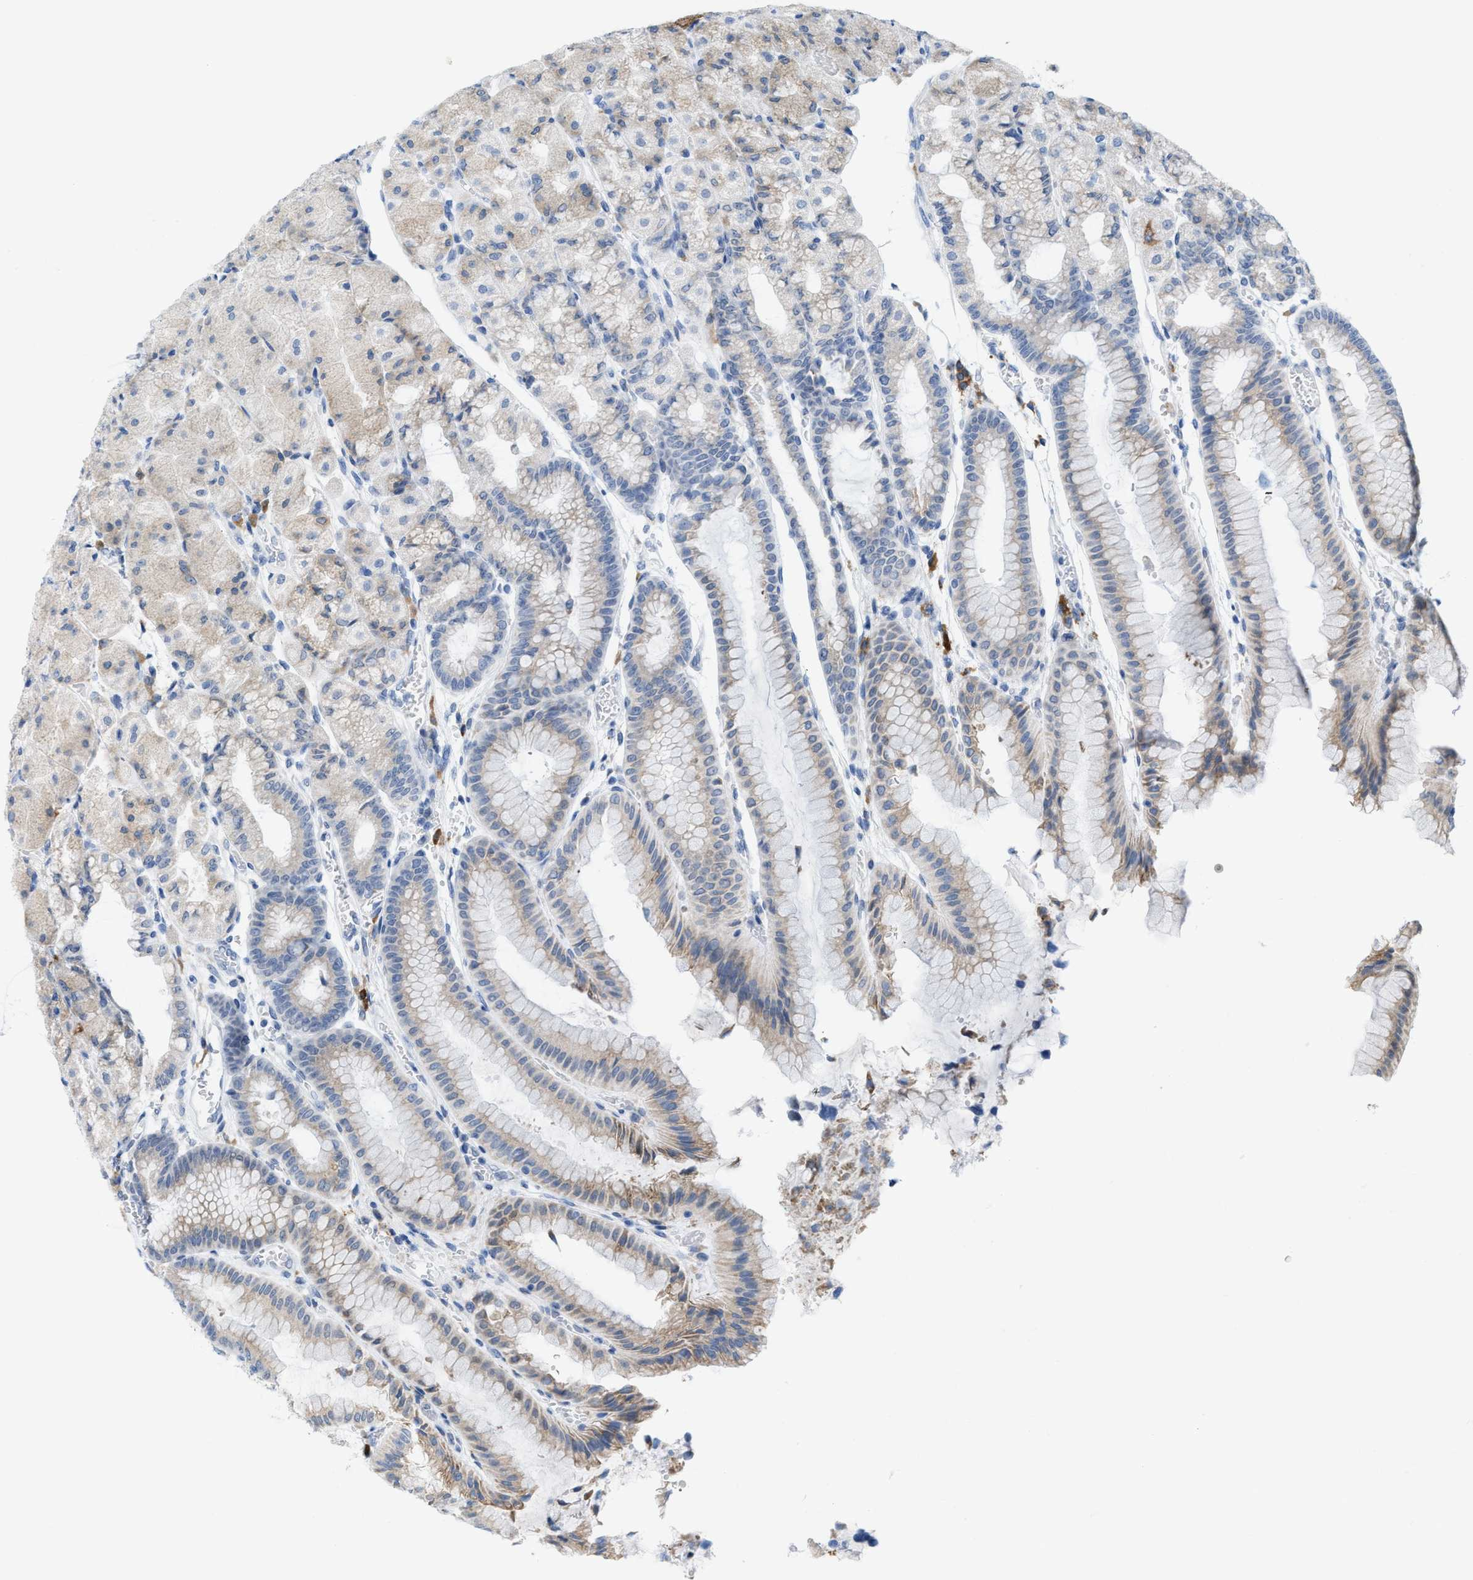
{"staining": {"intensity": "moderate", "quantity": "<25%", "location": "cytoplasmic/membranous"}, "tissue": "stomach", "cell_type": "Glandular cells", "image_type": "normal", "snomed": [{"axis": "morphology", "description": "Normal tissue, NOS"}, {"axis": "morphology", "description": "Carcinoid, malignant, NOS"}, {"axis": "topography", "description": "Stomach, upper"}], "caption": "IHC of benign human stomach displays low levels of moderate cytoplasmic/membranous positivity in about <25% of glandular cells.", "gene": "KIFC3", "patient": {"sex": "male", "age": 39}}